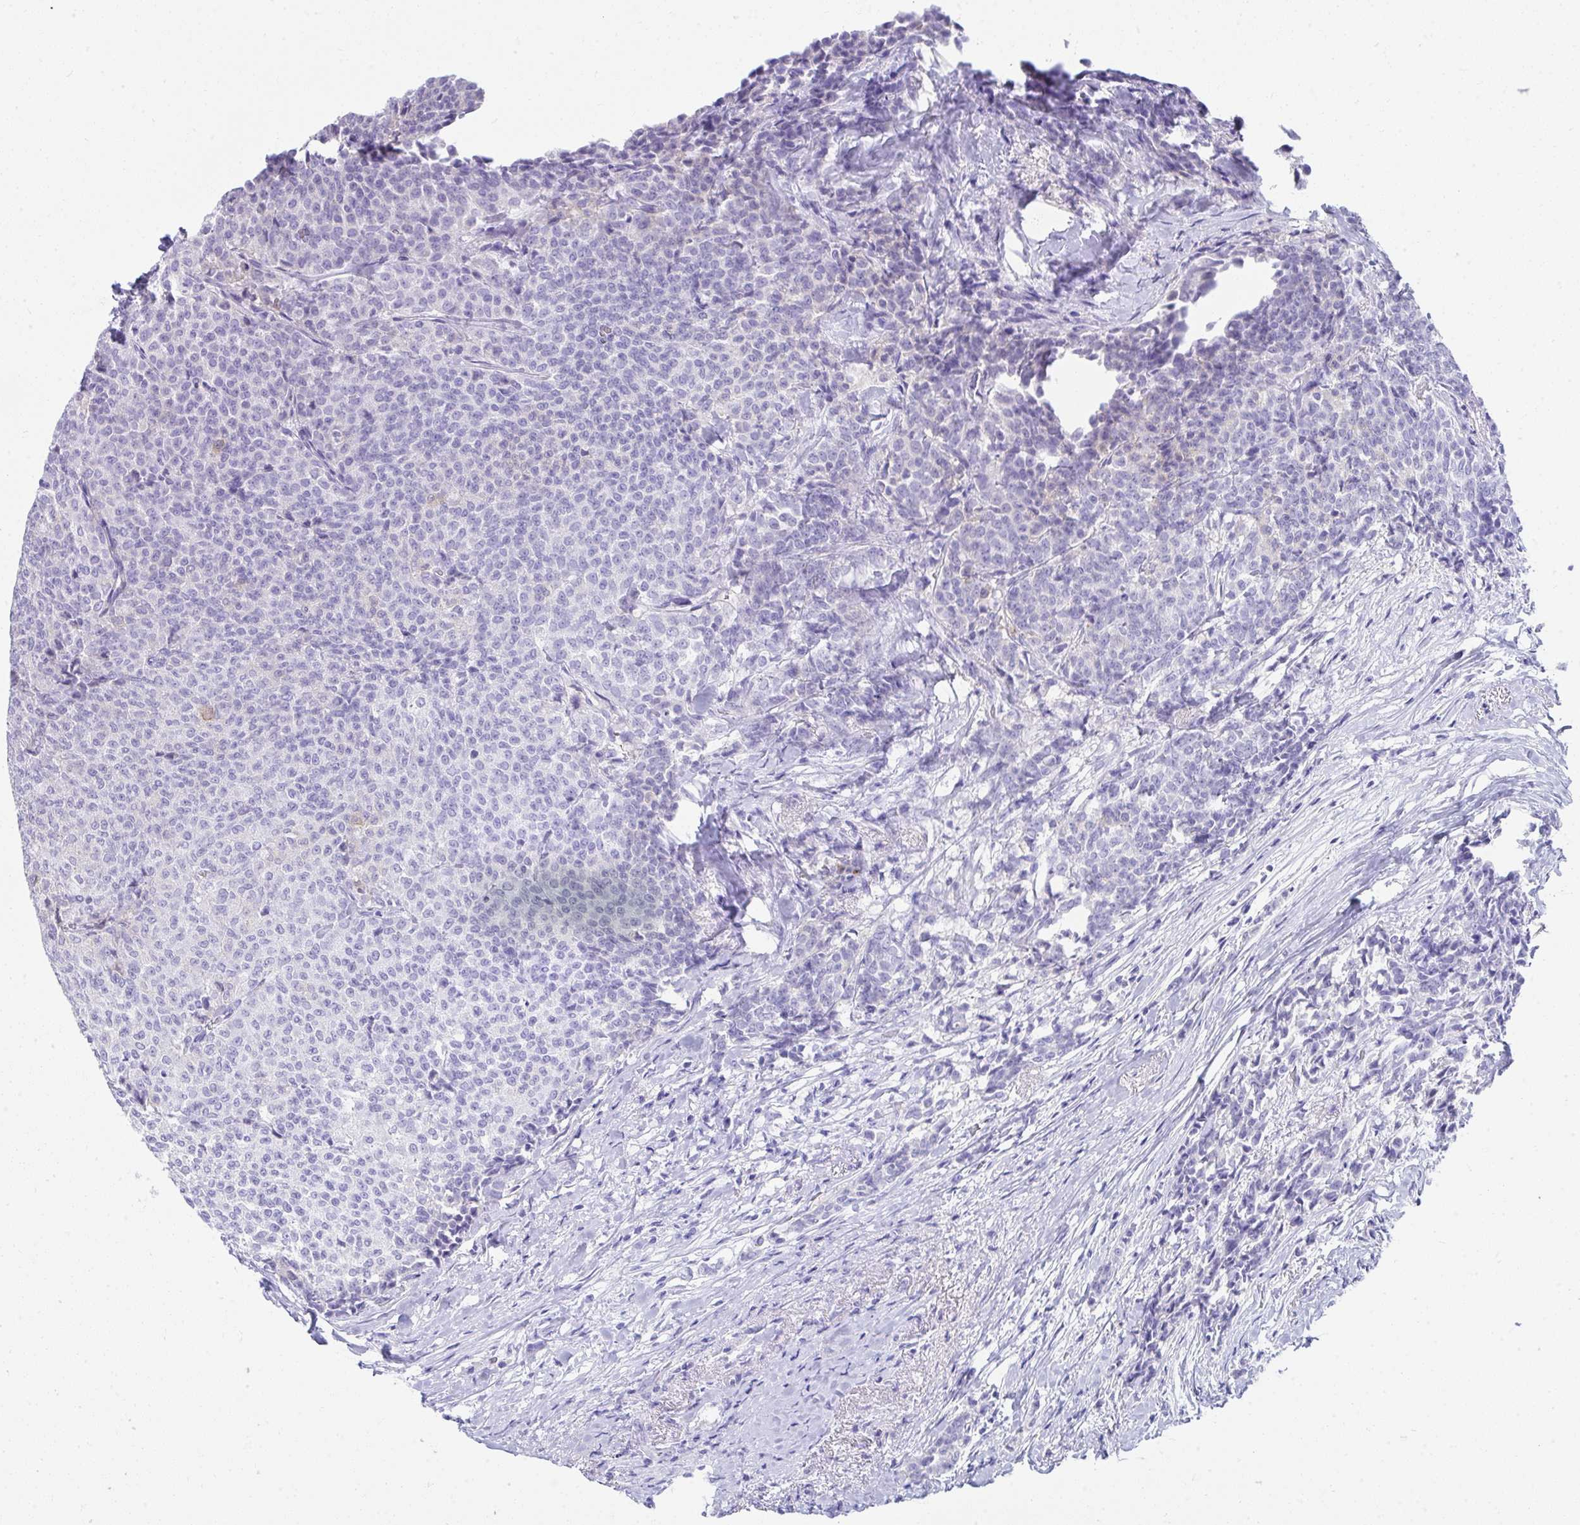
{"staining": {"intensity": "negative", "quantity": "none", "location": "none"}, "tissue": "breast cancer", "cell_type": "Tumor cells", "image_type": "cancer", "snomed": [{"axis": "morphology", "description": "Duct carcinoma"}, {"axis": "topography", "description": "Breast"}], "caption": "IHC histopathology image of human infiltrating ductal carcinoma (breast) stained for a protein (brown), which exhibits no staining in tumor cells.", "gene": "SEC14L3", "patient": {"sex": "female", "age": 91}}